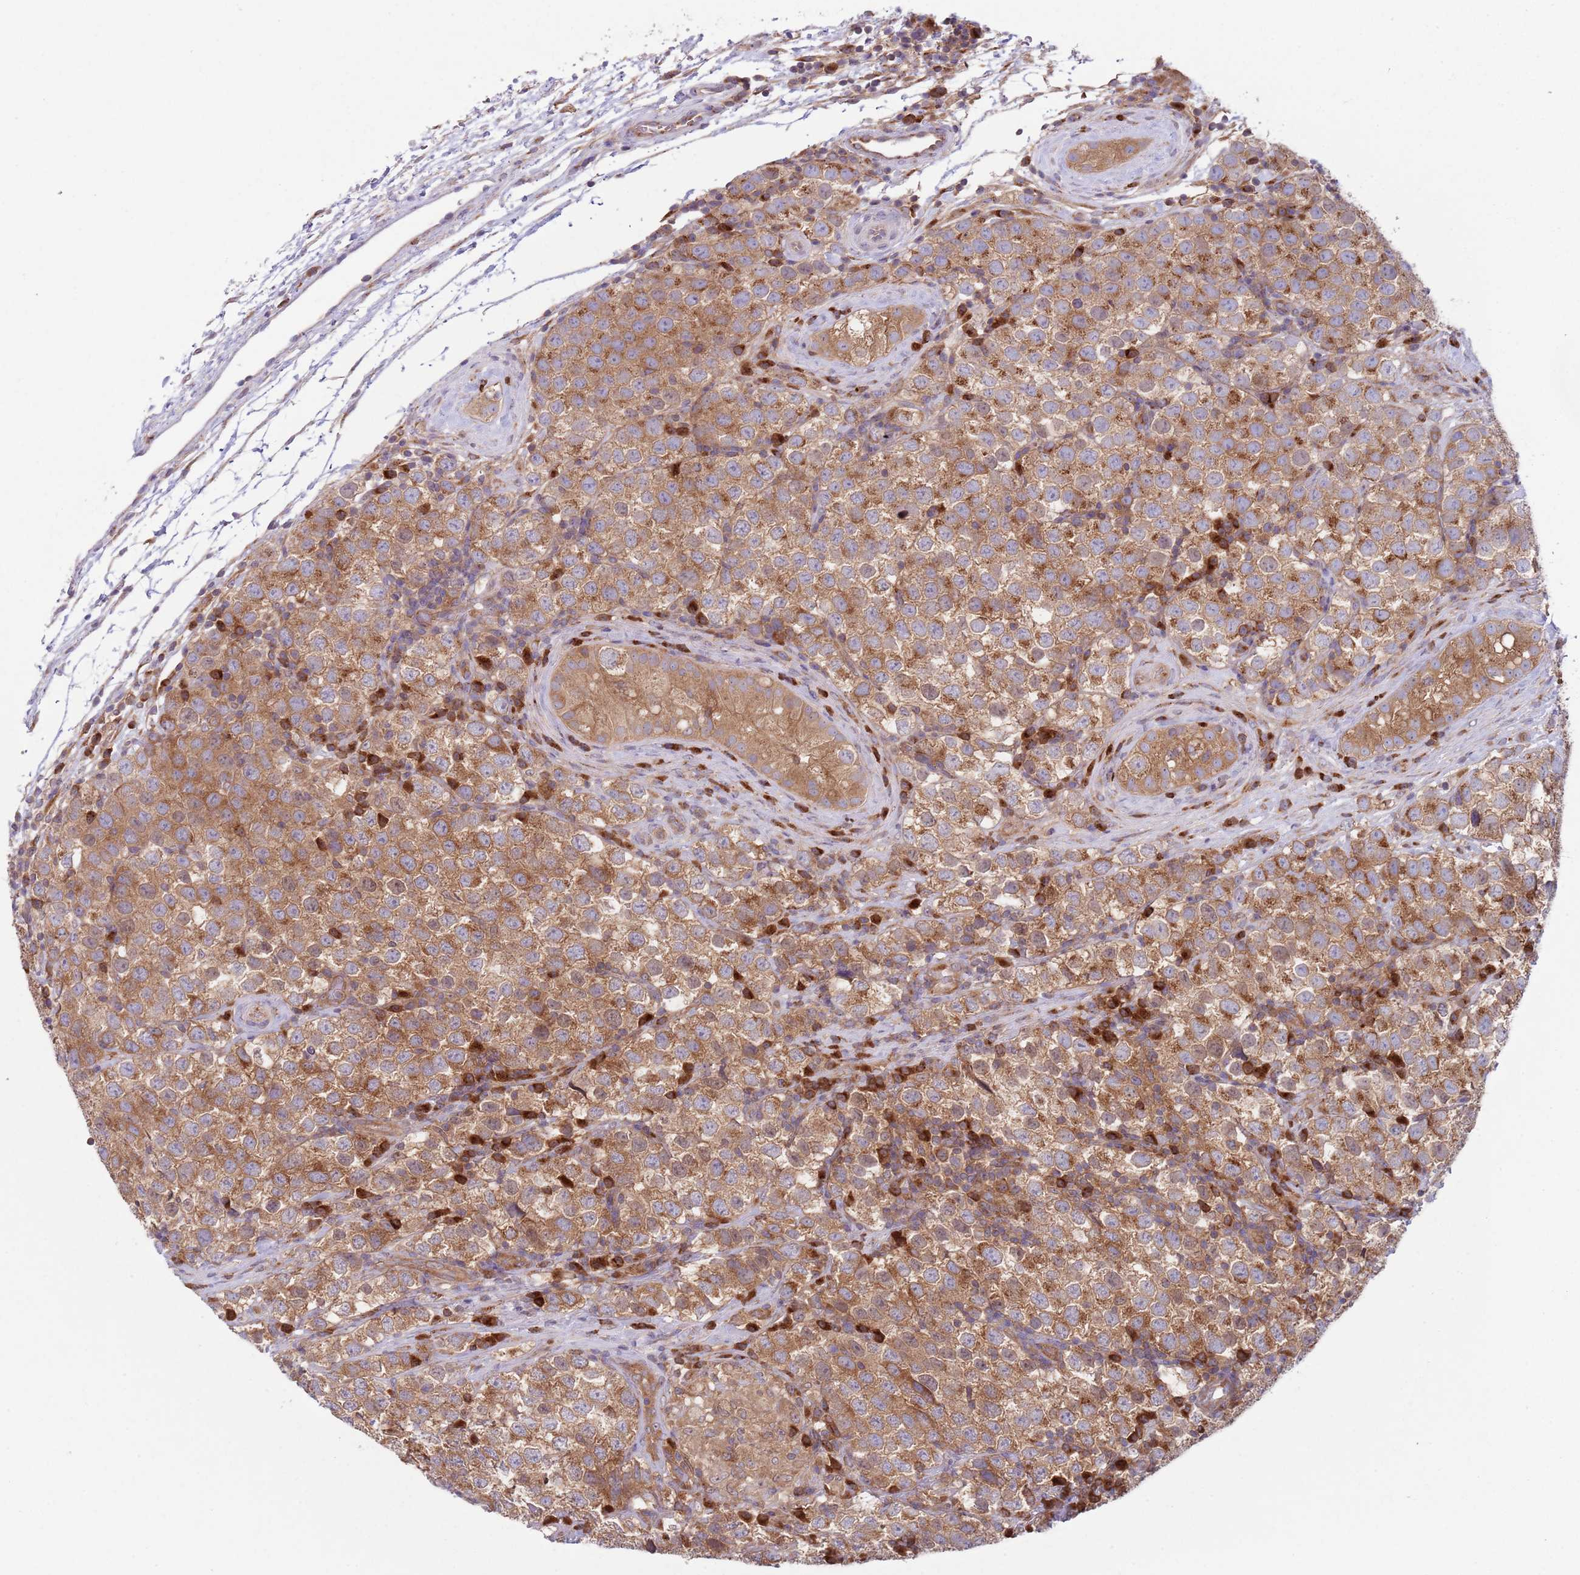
{"staining": {"intensity": "moderate", "quantity": ">75%", "location": "cytoplasmic/membranous"}, "tissue": "testis cancer", "cell_type": "Tumor cells", "image_type": "cancer", "snomed": [{"axis": "morphology", "description": "Seminoma, NOS"}, {"axis": "topography", "description": "Testis"}], "caption": "Moderate cytoplasmic/membranous positivity is identified in approximately >75% of tumor cells in testis cancer (seminoma).", "gene": "COPE", "patient": {"sex": "male", "age": 34}}